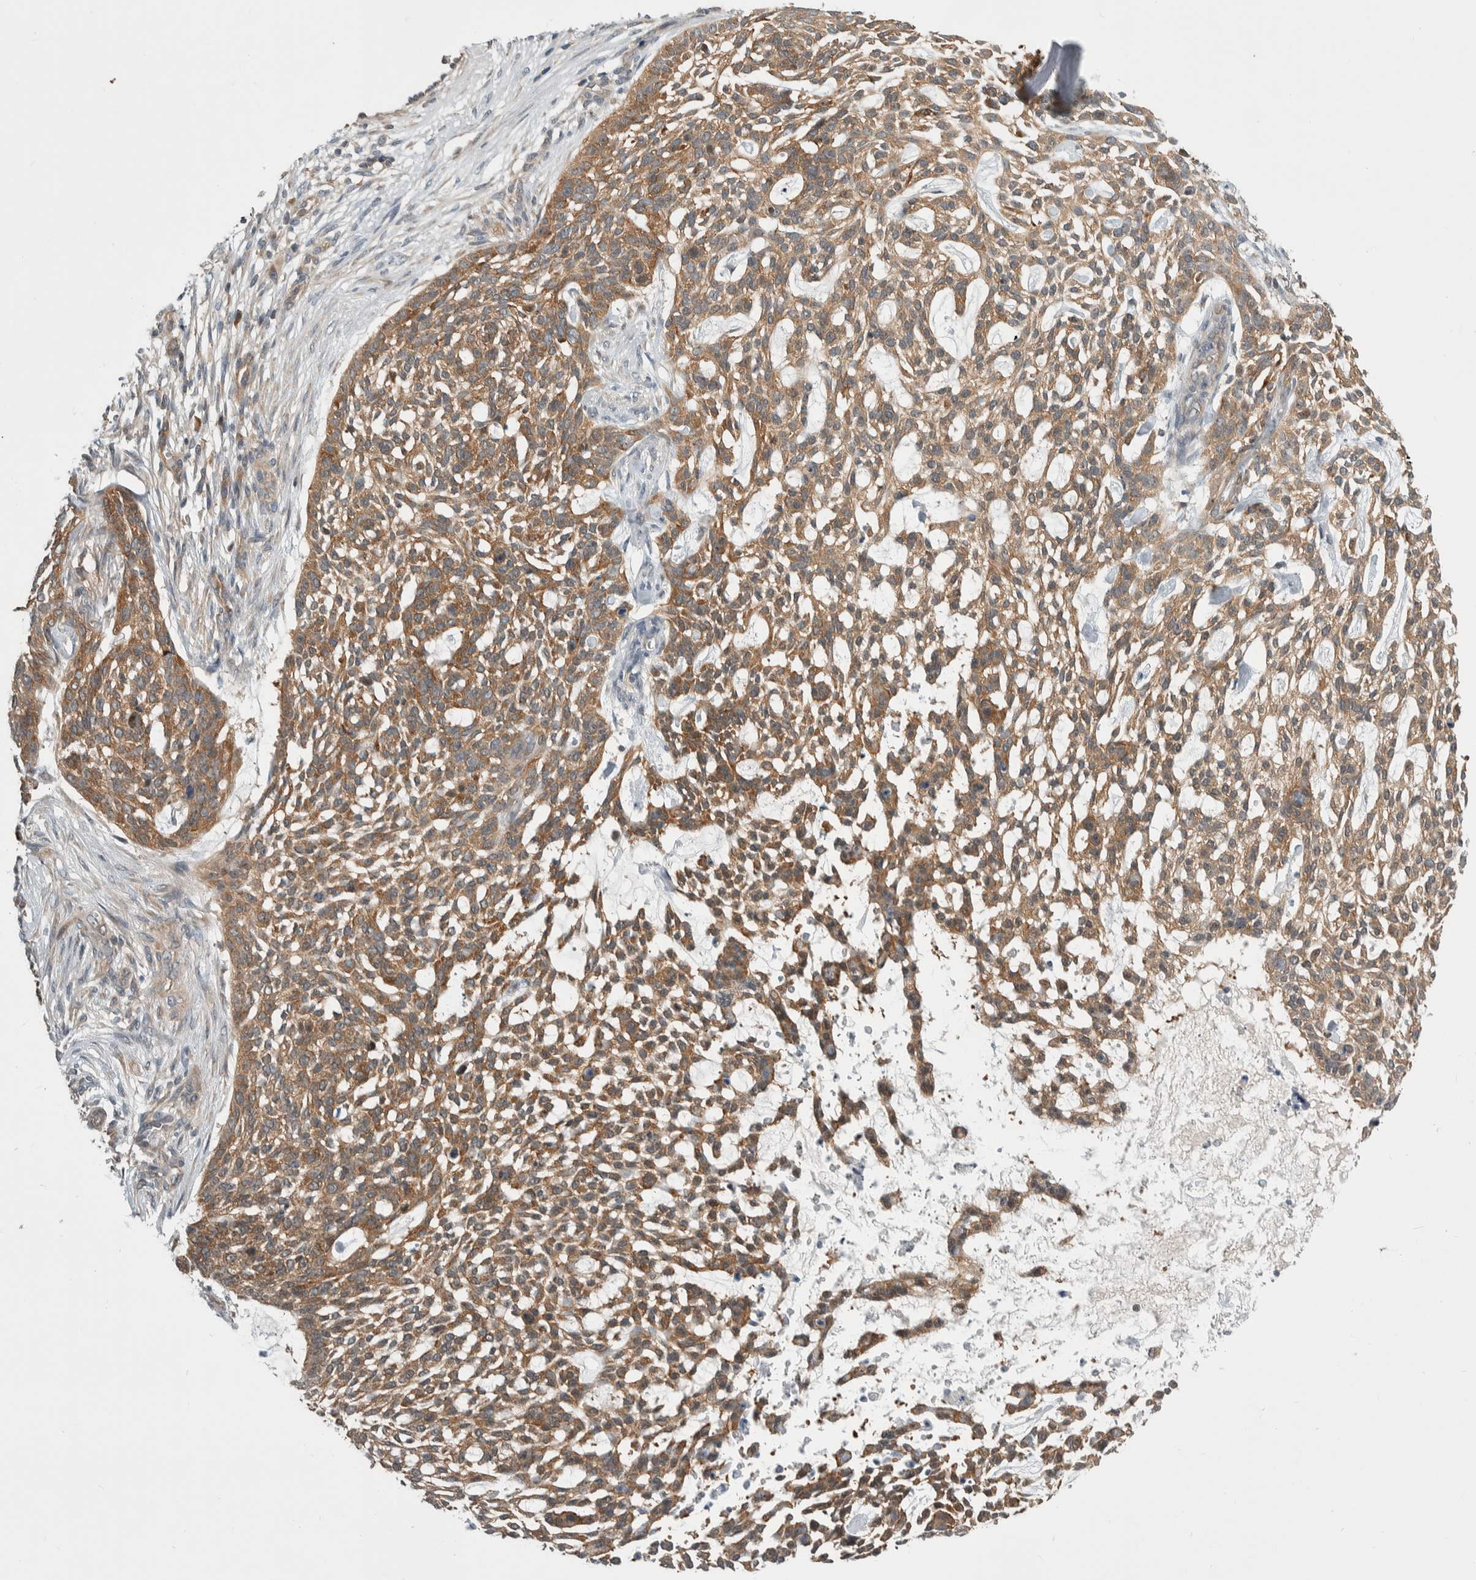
{"staining": {"intensity": "moderate", "quantity": ">75%", "location": "cytoplasmic/membranous"}, "tissue": "skin cancer", "cell_type": "Tumor cells", "image_type": "cancer", "snomed": [{"axis": "morphology", "description": "Basal cell carcinoma"}, {"axis": "topography", "description": "Skin"}], "caption": "Immunohistochemistry (IHC) of human skin basal cell carcinoma exhibits medium levels of moderate cytoplasmic/membranous positivity in about >75% of tumor cells.", "gene": "CCDC43", "patient": {"sex": "female", "age": 64}}